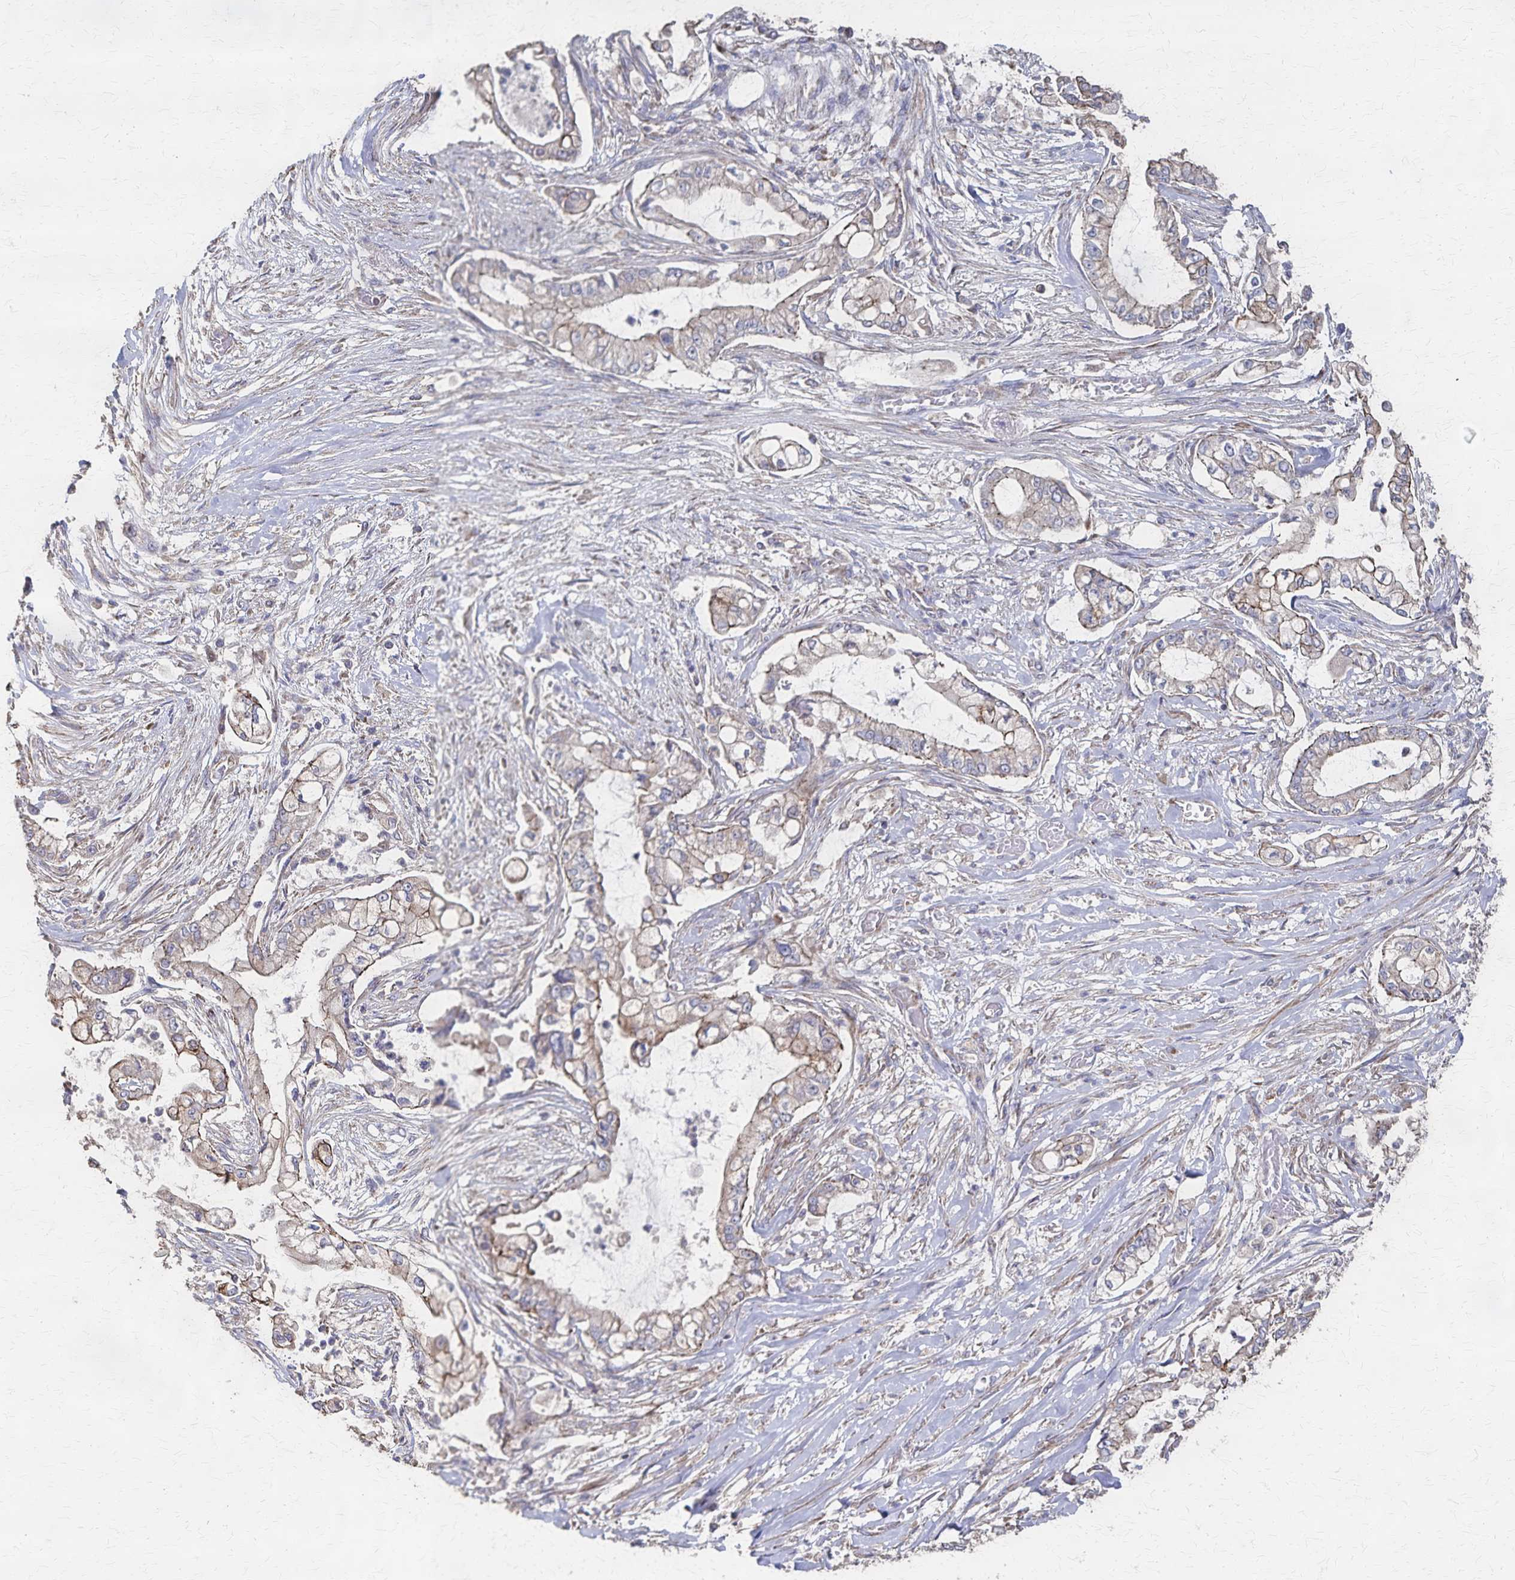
{"staining": {"intensity": "weak", "quantity": "<25%", "location": "cytoplasmic/membranous"}, "tissue": "pancreatic cancer", "cell_type": "Tumor cells", "image_type": "cancer", "snomed": [{"axis": "morphology", "description": "Adenocarcinoma, NOS"}, {"axis": "topography", "description": "Pancreas"}], "caption": "Pancreatic adenocarcinoma was stained to show a protein in brown. There is no significant staining in tumor cells. (Stains: DAB IHC with hematoxylin counter stain, Microscopy: brightfield microscopy at high magnification).", "gene": "PGAP2", "patient": {"sex": "female", "age": 69}}